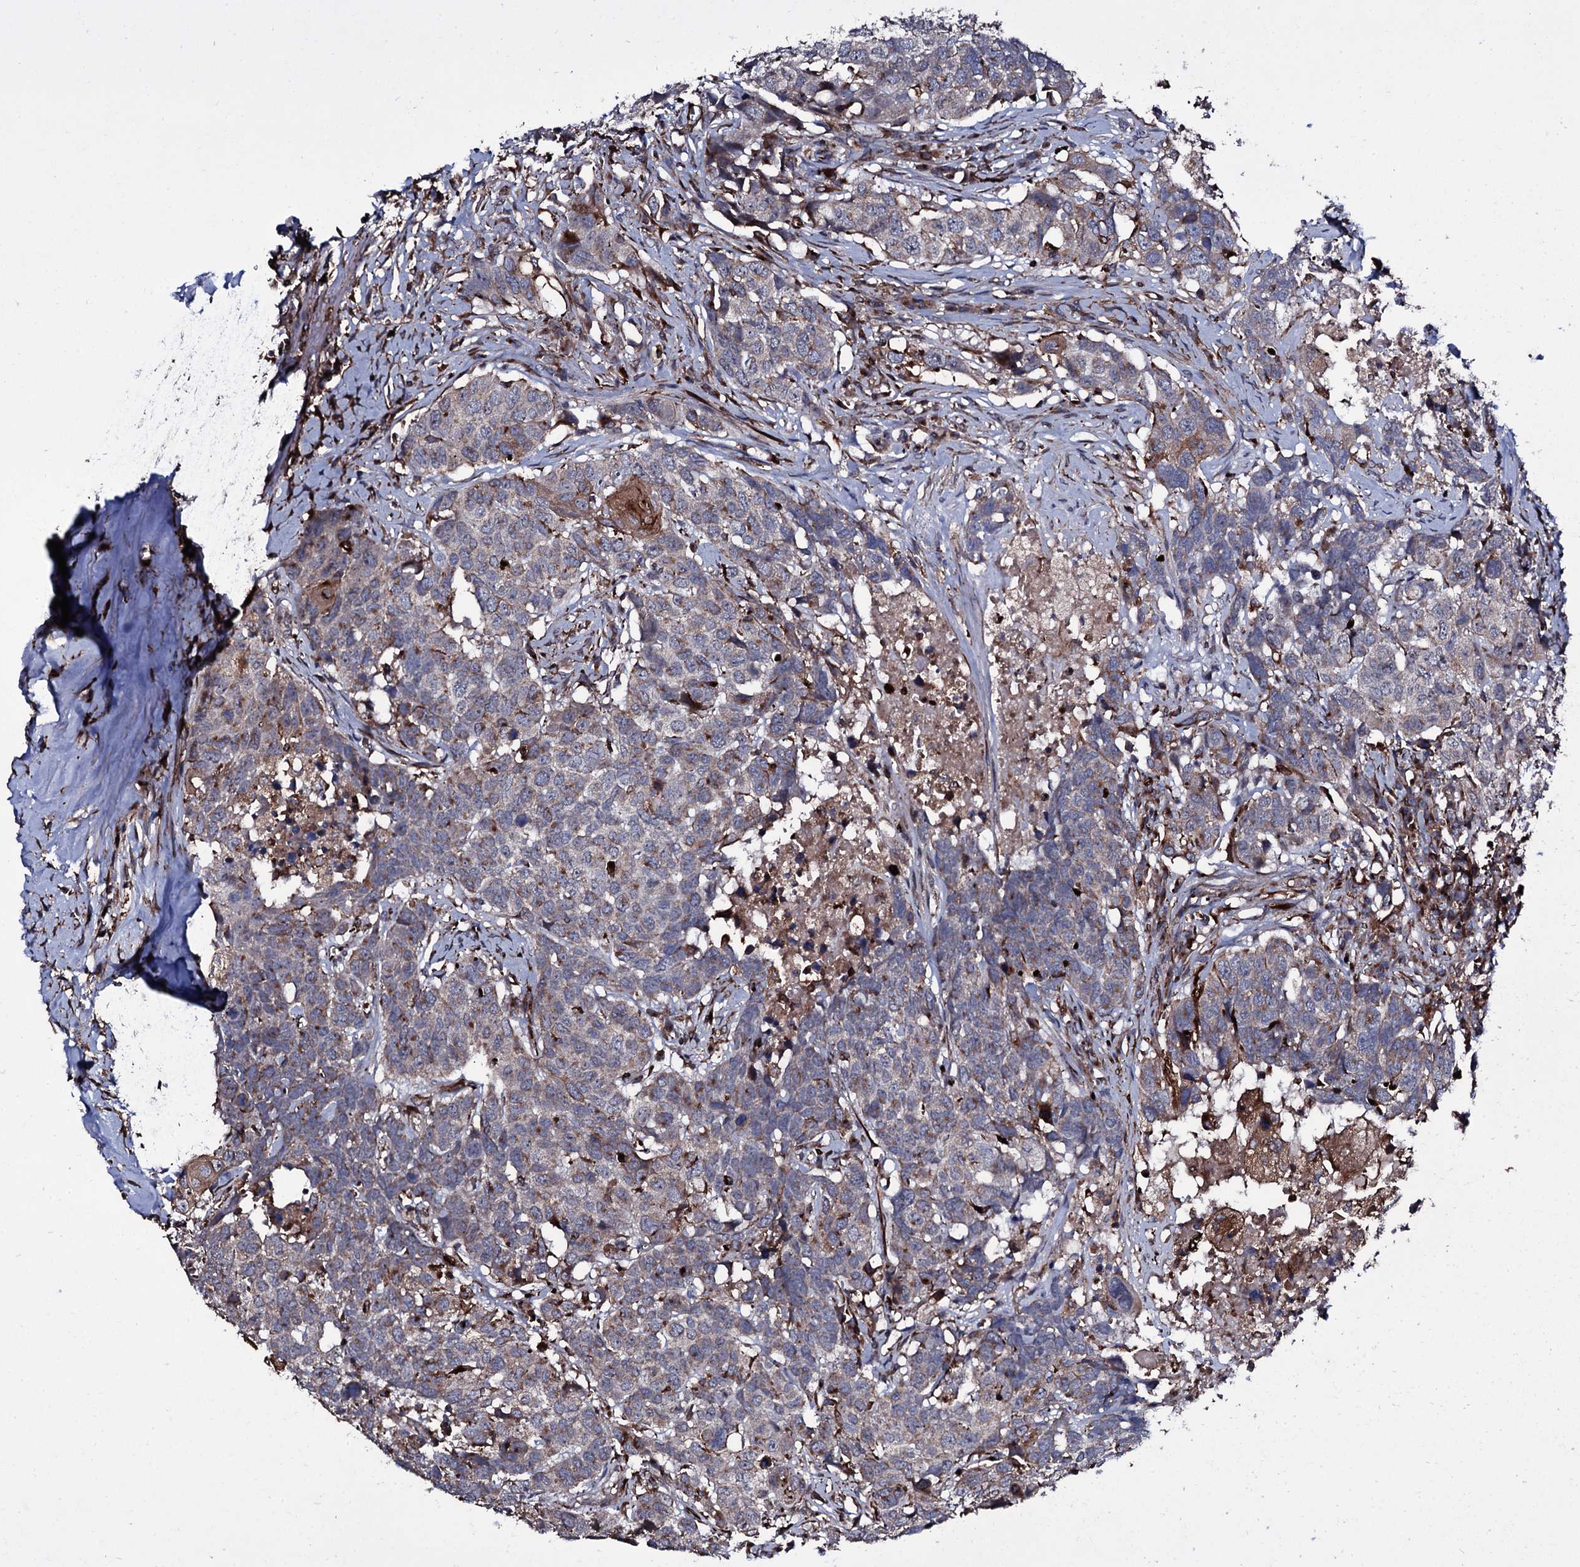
{"staining": {"intensity": "moderate", "quantity": "25%-75%", "location": "cytoplasmic/membranous"}, "tissue": "head and neck cancer", "cell_type": "Tumor cells", "image_type": "cancer", "snomed": [{"axis": "morphology", "description": "Squamous cell carcinoma, NOS"}, {"axis": "topography", "description": "Head-Neck"}], "caption": "The immunohistochemical stain shows moderate cytoplasmic/membranous staining in tumor cells of squamous cell carcinoma (head and neck) tissue. Using DAB (brown) and hematoxylin (blue) stains, captured at high magnification using brightfield microscopy.", "gene": "VAMP8", "patient": {"sex": "male", "age": 66}}